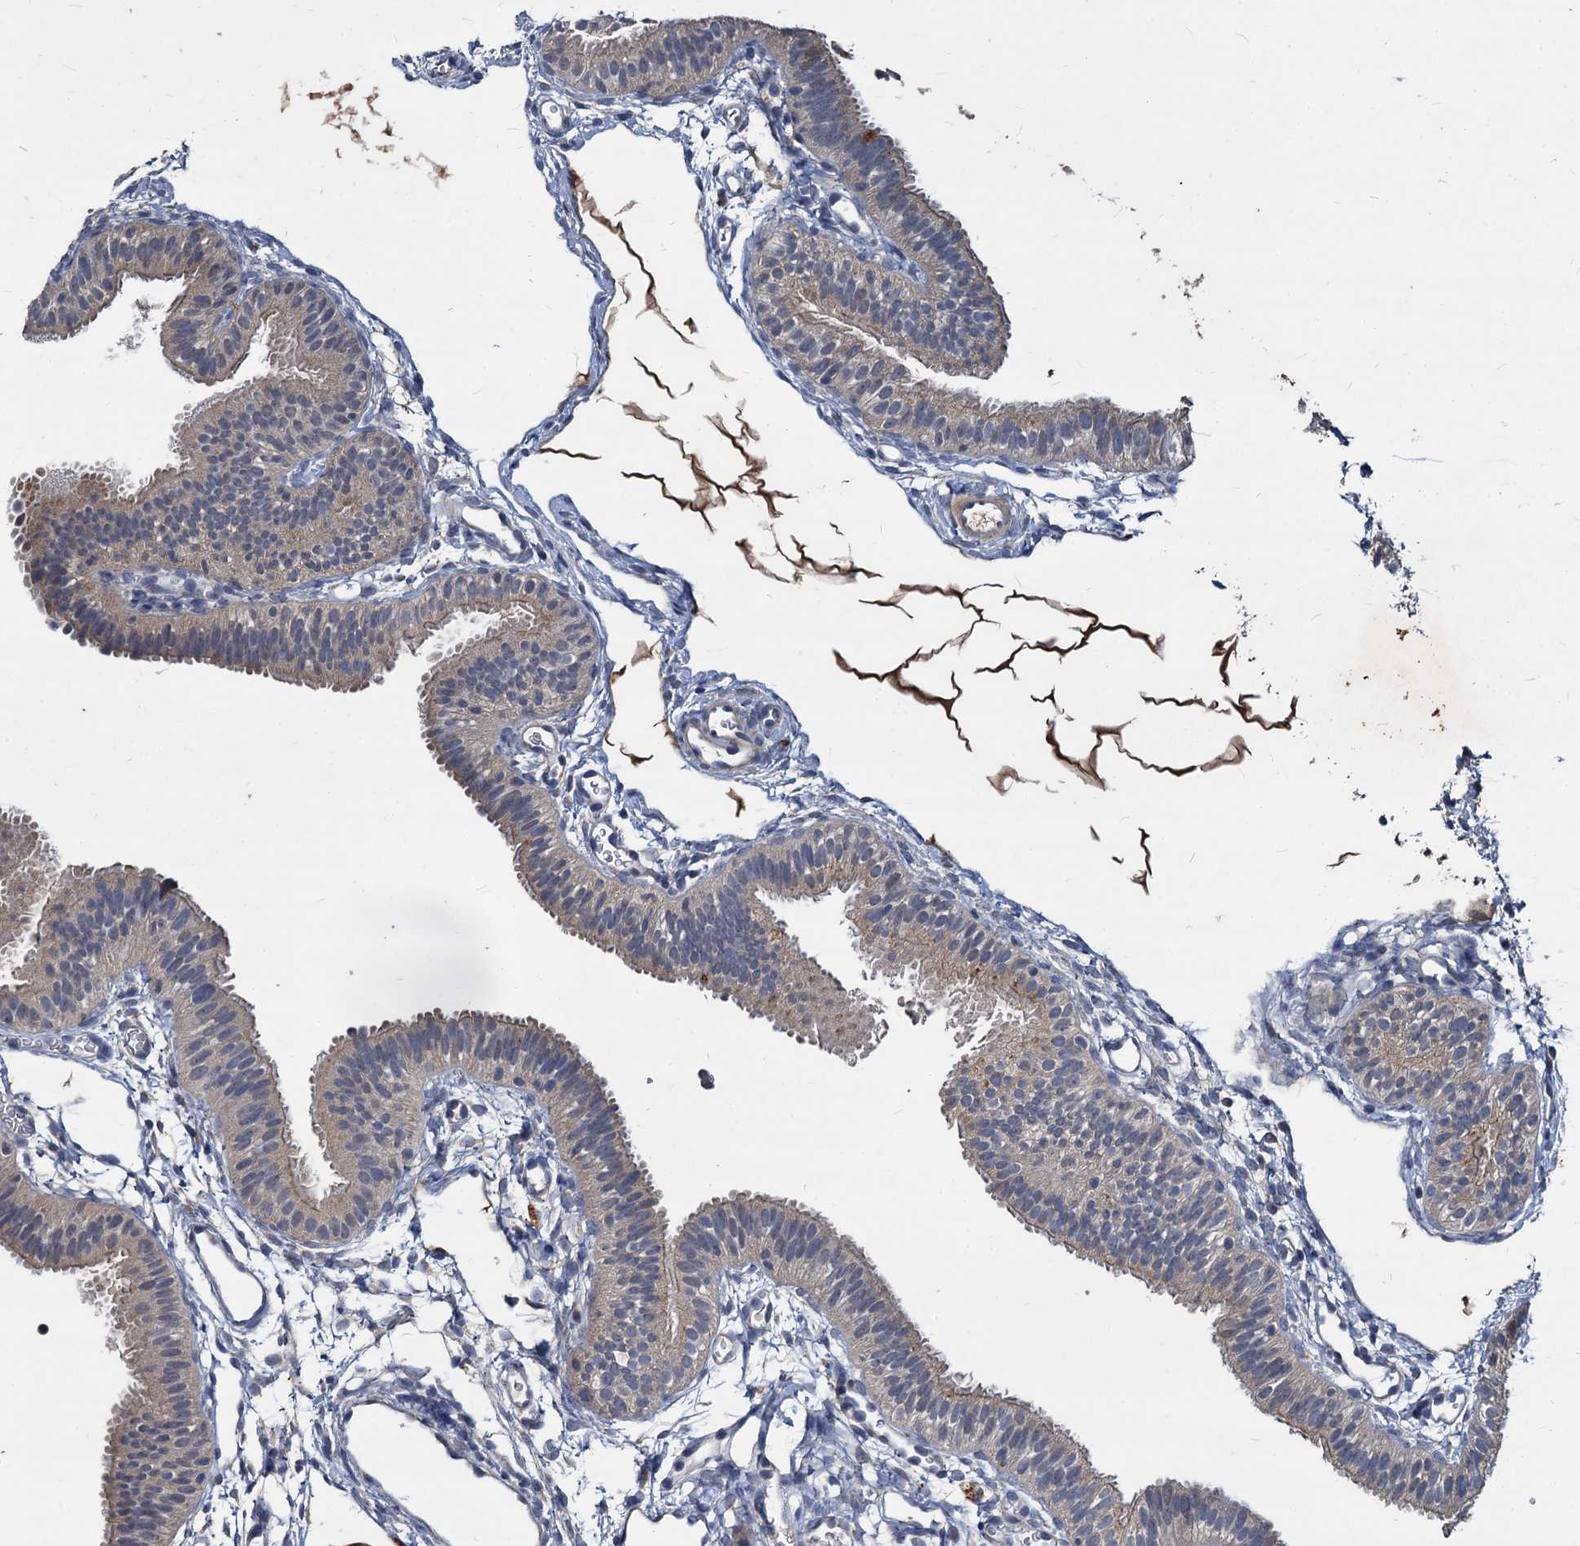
{"staining": {"intensity": "weak", "quantity": "25%-75%", "location": "cytoplasmic/membranous"}, "tissue": "fallopian tube", "cell_type": "Glandular cells", "image_type": "normal", "snomed": [{"axis": "morphology", "description": "Normal tissue, NOS"}, {"axis": "topography", "description": "Fallopian tube"}], "caption": "Protein staining by immunohistochemistry (IHC) exhibits weak cytoplasmic/membranous positivity in approximately 25%-75% of glandular cells in benign fallopian tube. The staining was performed using DAB, with brown indicating positive protein expression. Nuclei are stained blue with hematoxylin.", "gene": "CCDC184", "patient": {"sex": "female", "age": 35}}